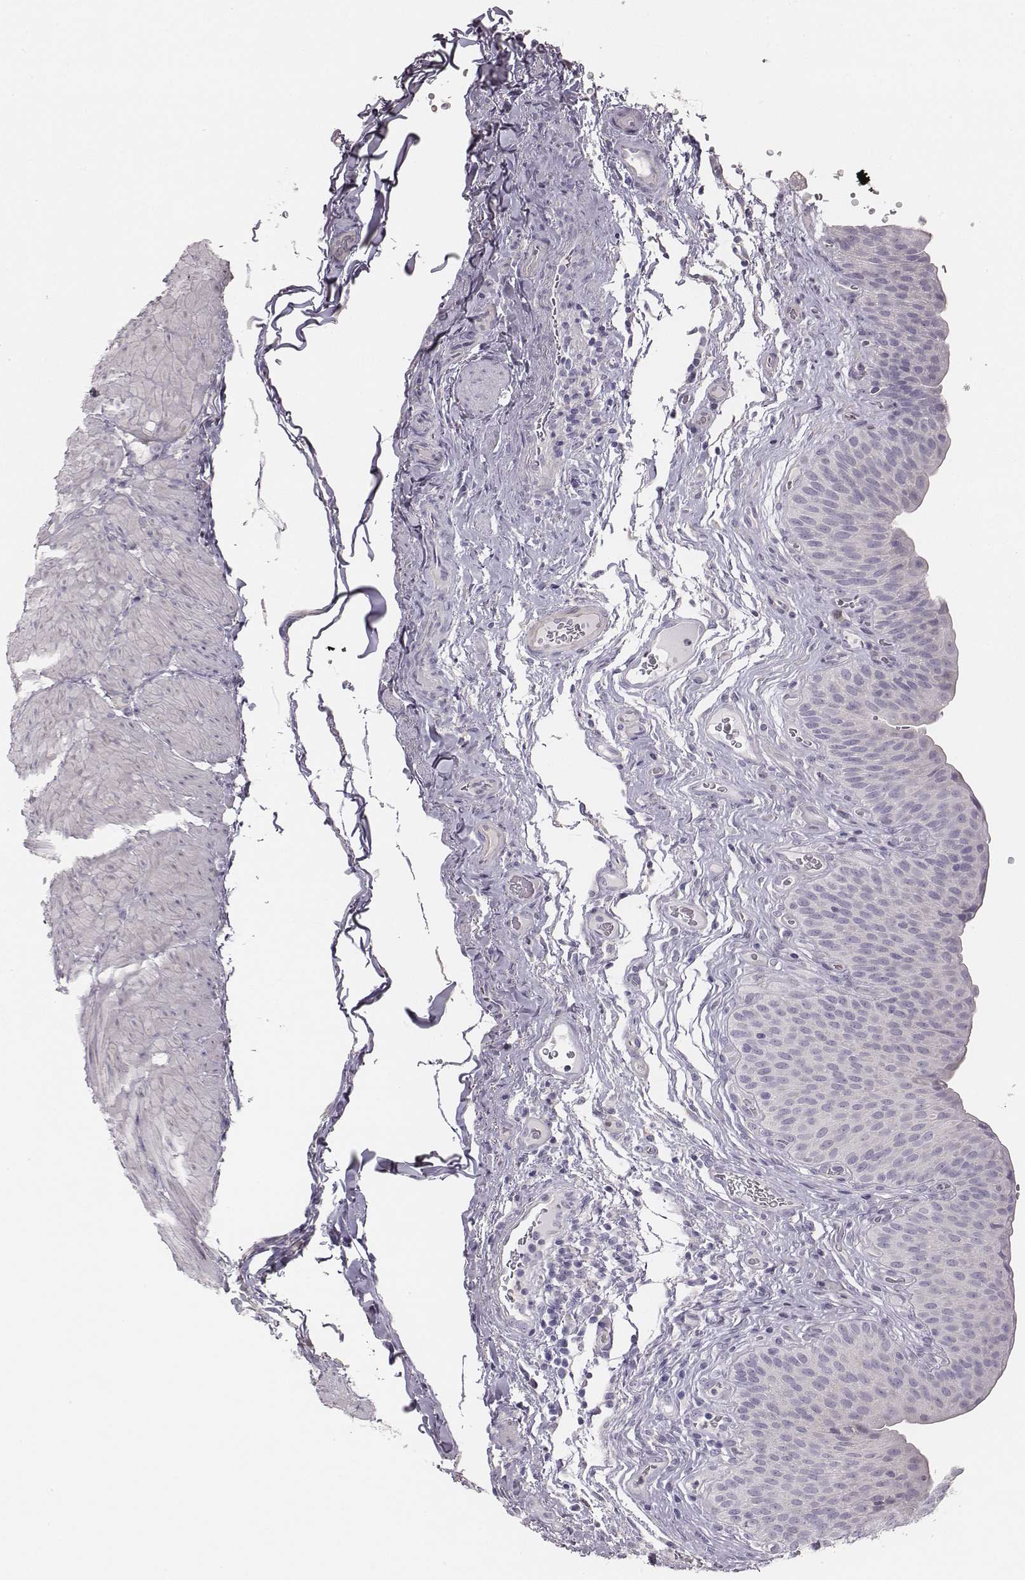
{"staining": {"intensity": "negative", "quantity": "none", "location": "none"}, "tissue": "urinary bladder", "cell_type": "Urothelial cells", "image_type": "normal", "snomed": [{"axis": "morphology", "description": "Normal tissue, NOS"}, {"axis": "topography", "description": "Urinary bladder"}], "caption": "Immunohistochemistry (IHC) photomicrograph of benign urinary bladder: urinary bladder stained with DAB shows no significant protein positivity in urothelial cells. The staining was performed using DAB to visualize the protein expression in brown, while the nuclei were stained in blue with hematoxylin (Magnification: 20x).", "gene": "PBK", "patient": {"sex": "male", "age": 66}}